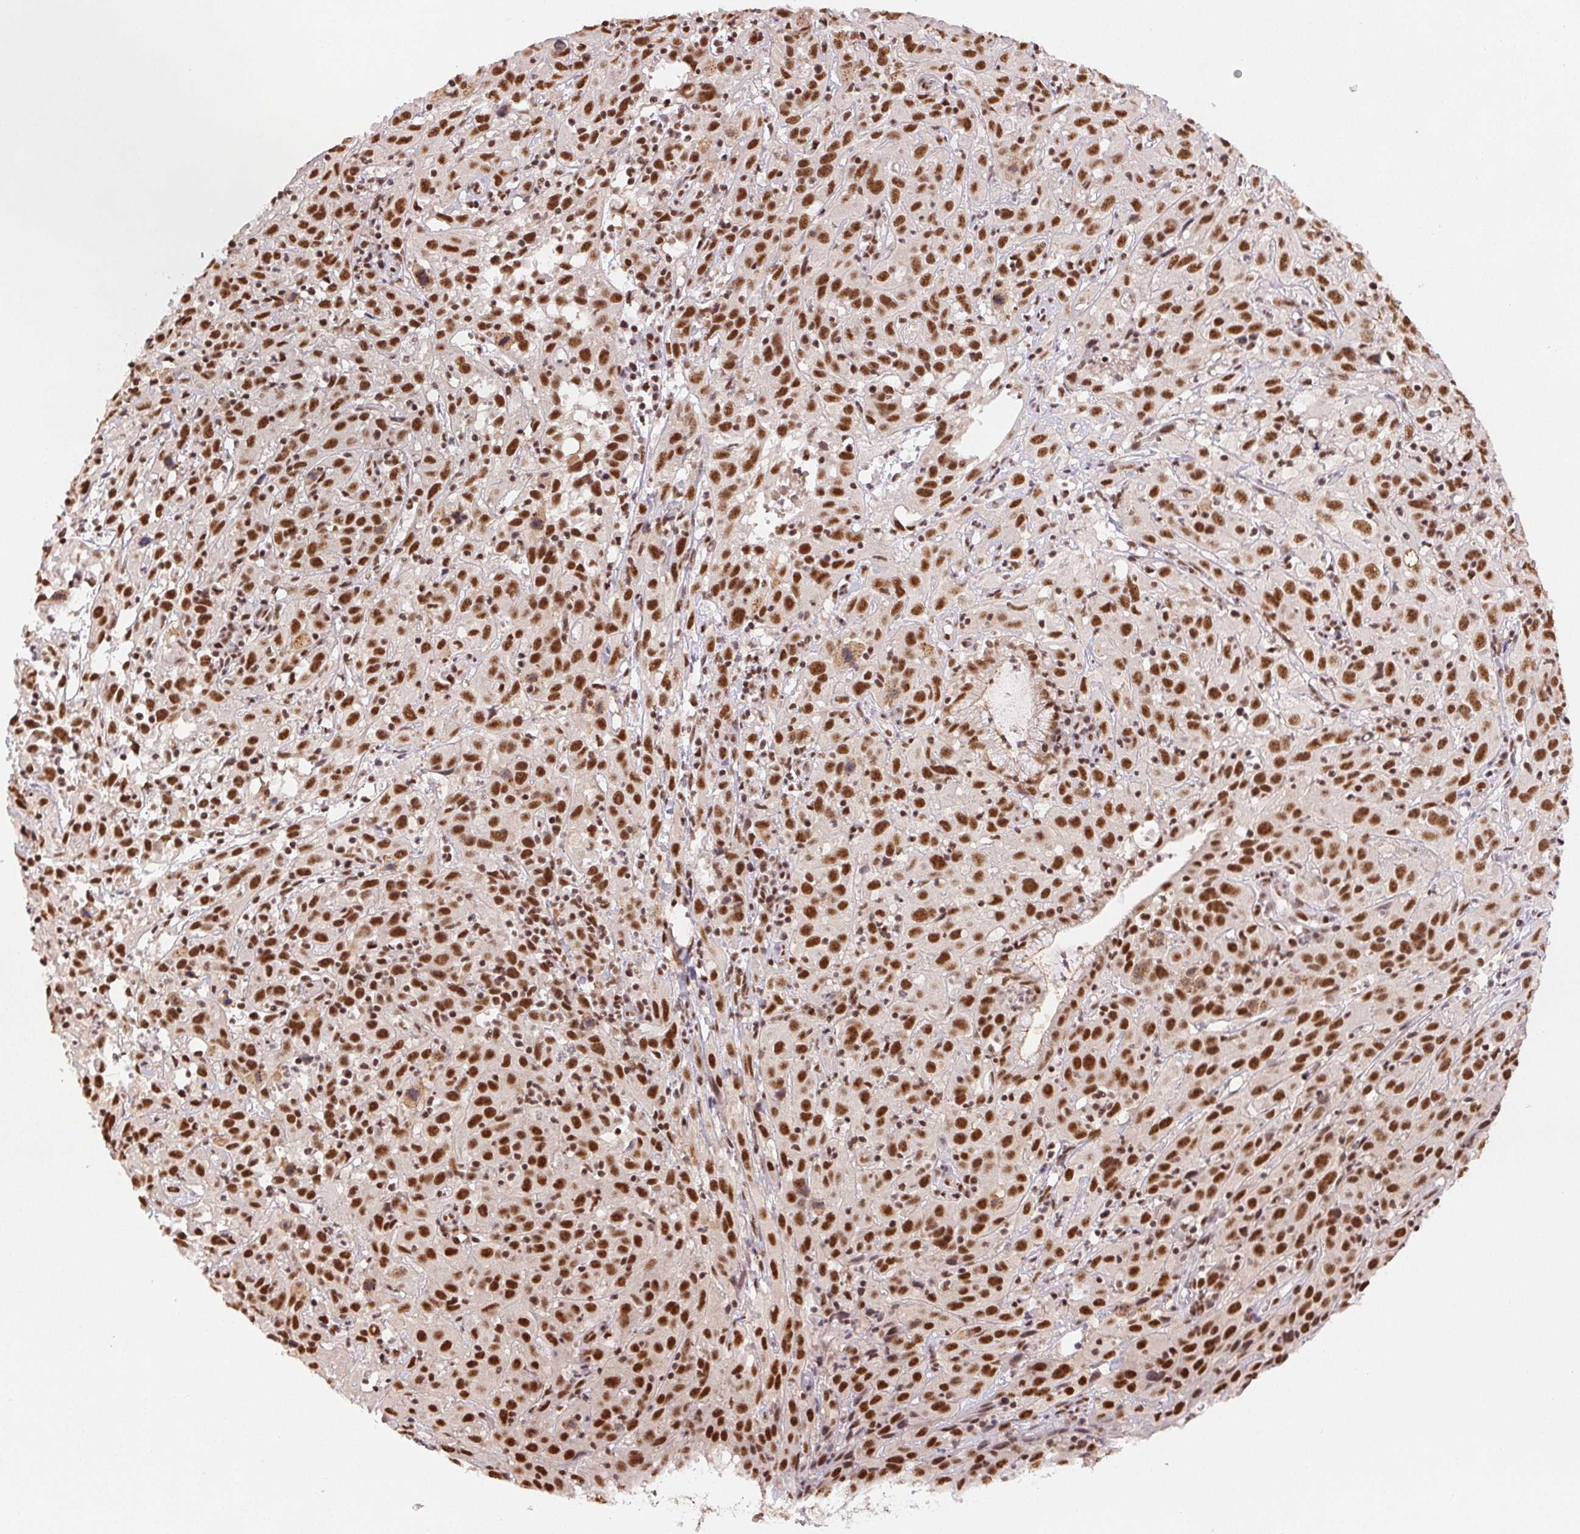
{"staining": {"intensity": "strong", "quantity": ">75%", "location": "nuclear"}, "tissue": "cervical cancer", "cell_type": "Tumor cells", "image_type": "cancer", "snomed": [{"axis": "morphology", "description": "Squamous cell carcinoma, NOS"}, {"axis": "topography", "description": "Cervix"}], "caption": "IHC image of neoplastic tissue: human cervical cancer (squamous cell carcinoma) stained using immunohistochemistry displays high levels of strong protein expression localized specifically in the nuclear of tumor cells, appearing as a nuclear brown color.", "gene": "IK", "patient": {"sex": "female", "age": 32}}